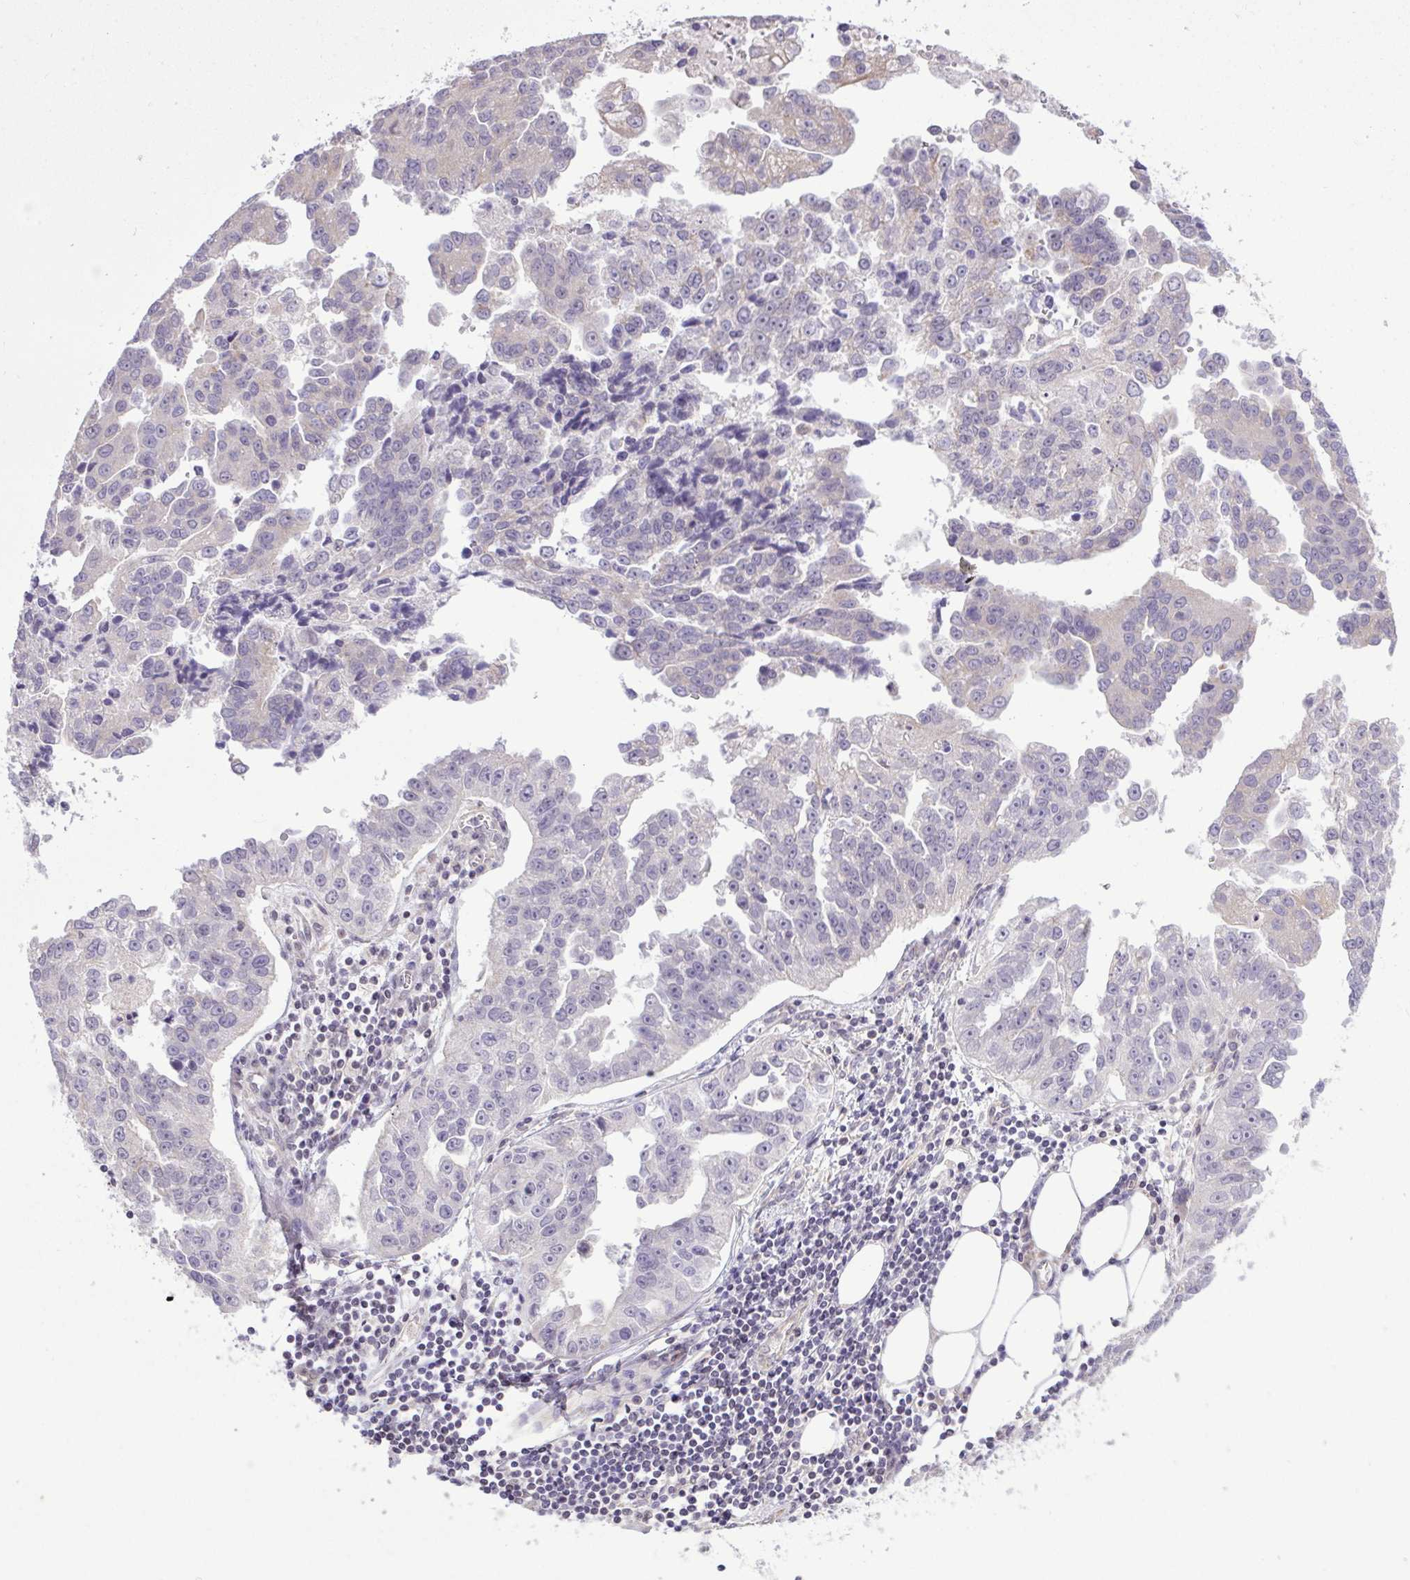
{"staining": {"intensity": "negative", "quantity": "none", "location": "none"}, "tissue": "ovarian cancer", "cell_type": "Tumor cells", "image_type": "cancer", "snomed": [{"axis": "morphology", "description": "Cystadenocarcinoma, serous, NOS"}, {"axis": "topography", "description": "Ovary"}], "caption": "Immunohistochemistry of ovarian serous cystadenocarcinoma displays no expression in tumor cells.", "gene": "CYP20A1", "patient": {"sex": "female", "age": 75}}